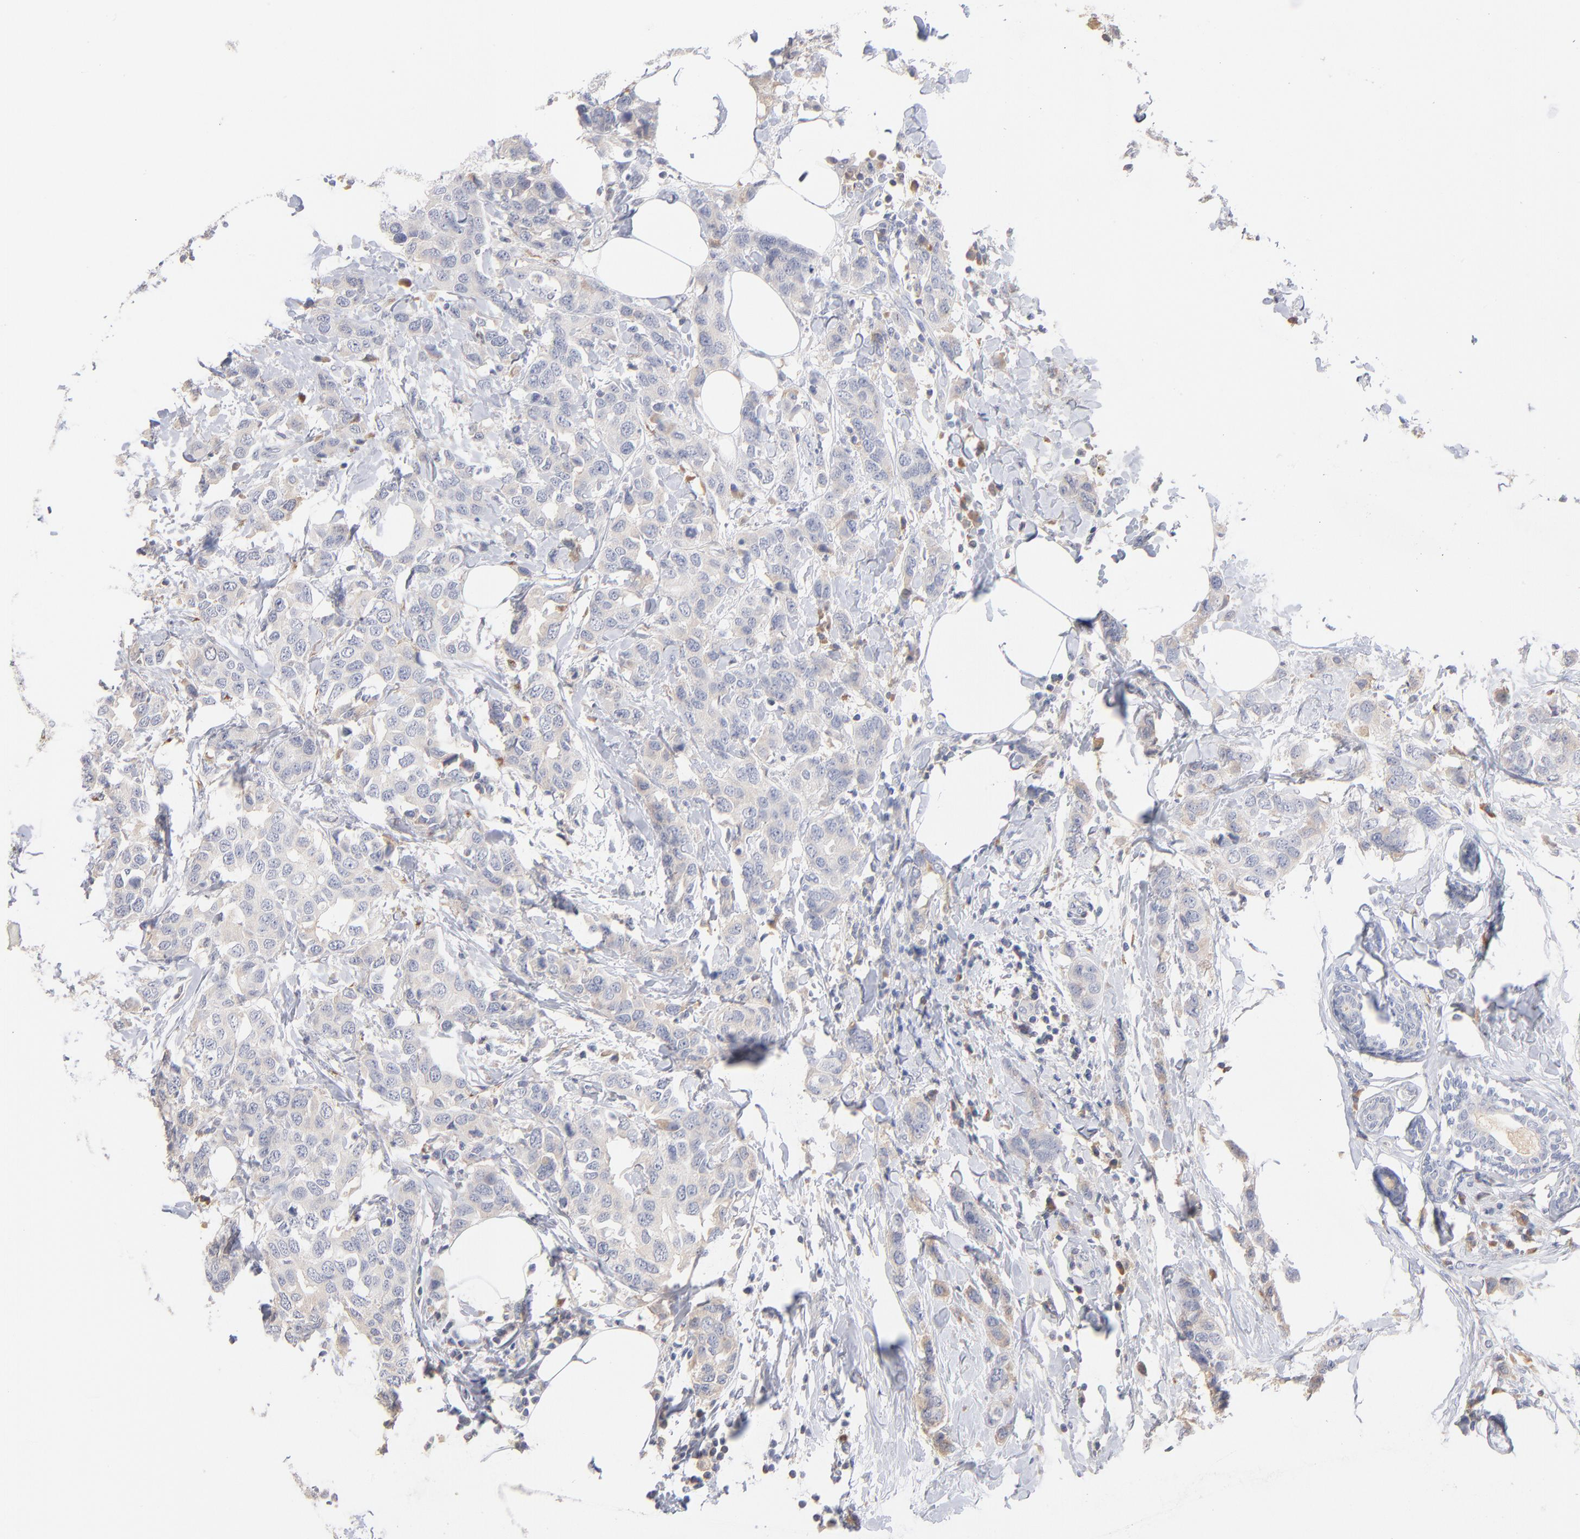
{"staining": {"intensity": "weak", "quantity": "<25%", "location": "cytoplasmic/membranous"}, "tissue": "breast cancer", "cell_type": "Tumor cells", "image_type": "cancer", "snomed": [{"axis": "morphology", "description": "Normal tissue, NOS"}, {"axis": "morphology", "description": "Duct carcinoma"}, {"axis": "topography", "description": "Breast"}], "caption": "Protein analysis of breast cancer (infiltrating ductal carcinoma) exhibits no significant expression in tumor cells.", "gene": "F12", "patient": {"sex": "female", "age": 50}}